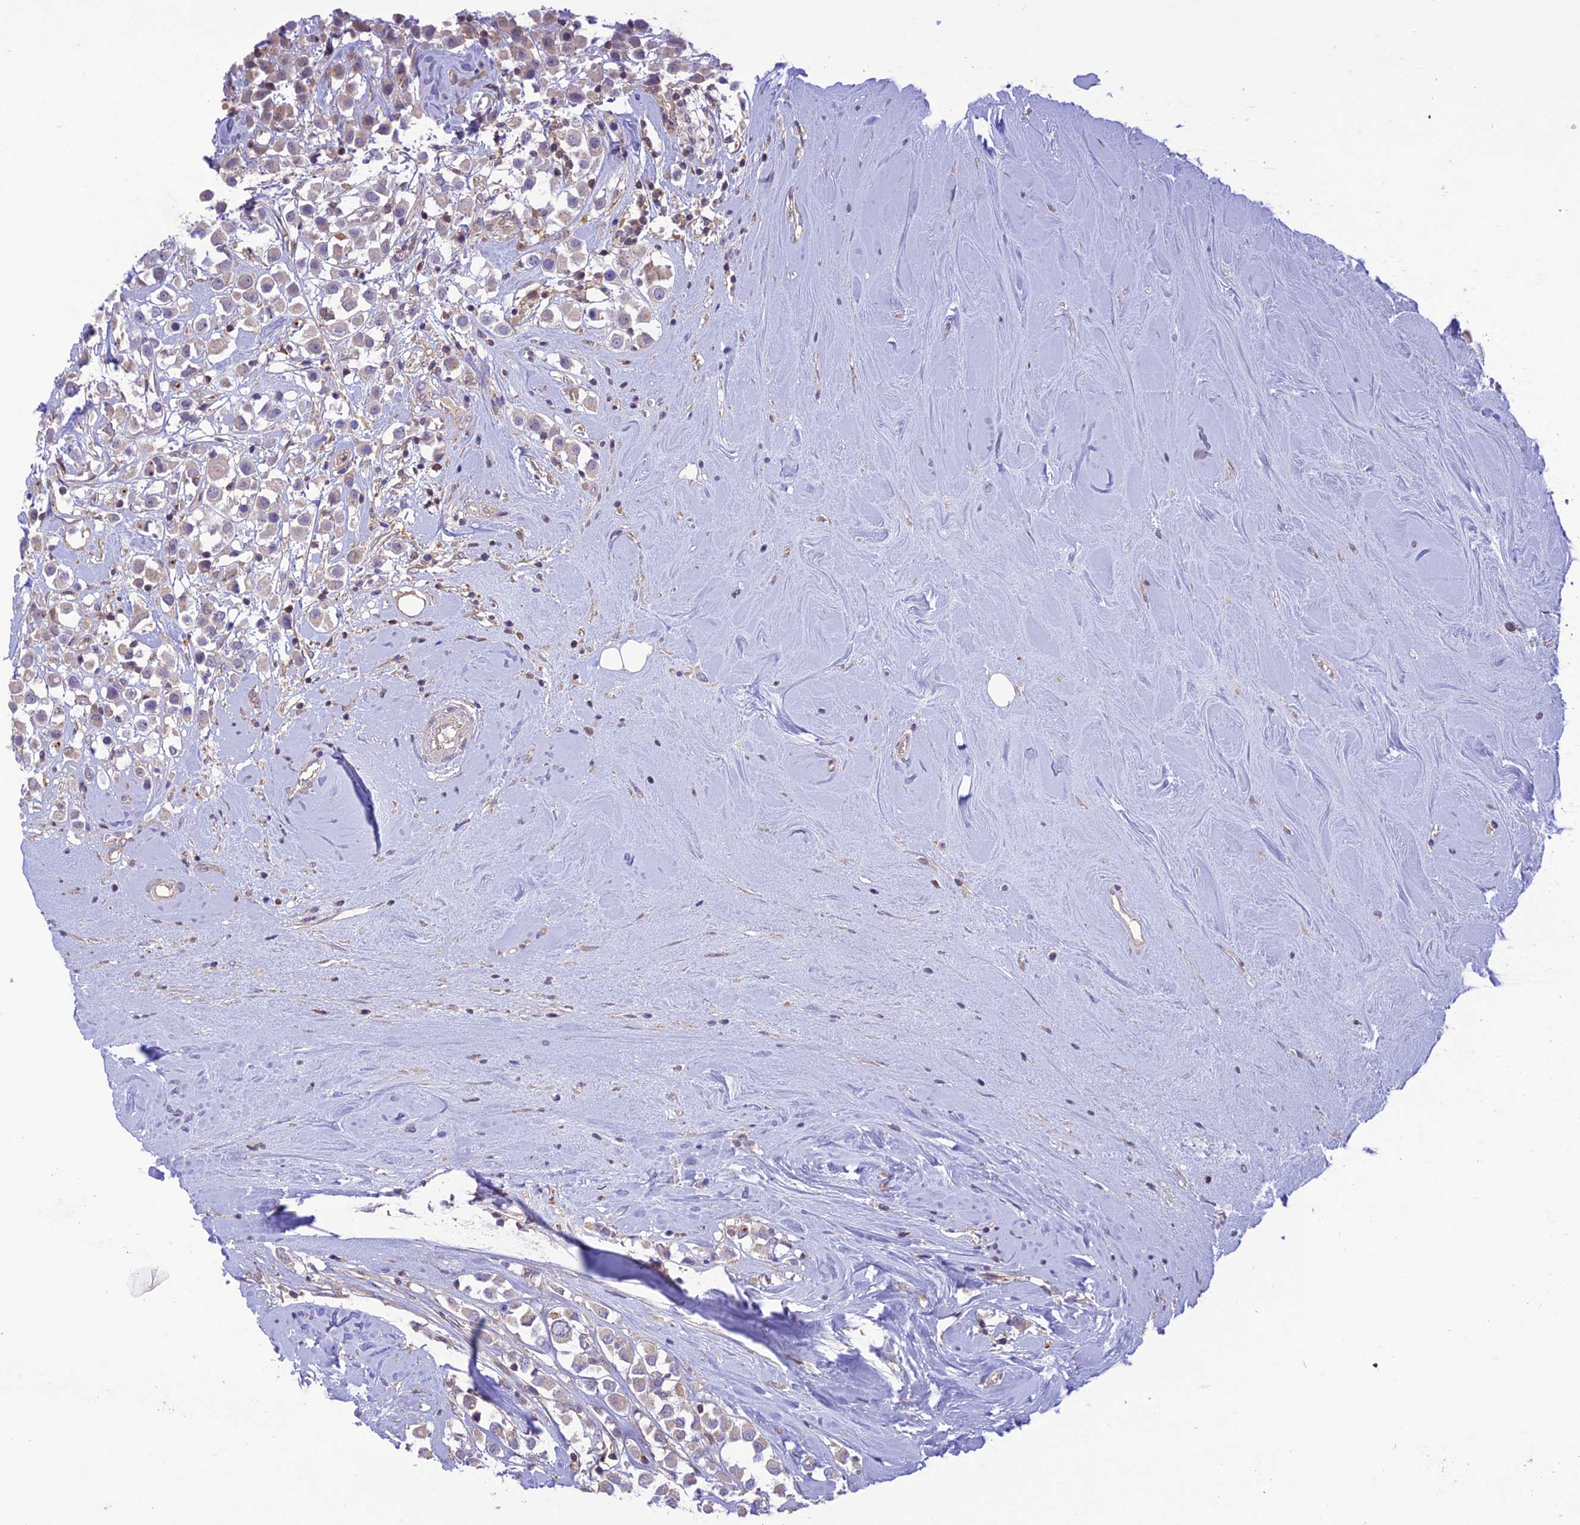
{"staining": {"intensity": "weak", "quantity": "25%-75%", "location": "cytoplasmic/membranous"}, "tissue": "breast cancer", "cell_type": "Tumor cells", "image_type": "cancer", "snomed": [{"axis": "morphology", "description": "Duct carcinoma"}, {"axis": "topography", "description": "Breast"}], "caption": "Immunohistochemistry (IHC) staining of breast infiltrating ductal carcinoma, which reveals low levels of weak cytoplasmic/membranous staining in about 25%-75% of tumor cells indicating weak cytoplasmic/membranous protein positivity. The staining was performed using DAB (brown) for protein detection and nuclei were counterstained in hematoxylin (blue).", "gene": "FCHSD1", "patient": {"sex": "female", "age": 61}}